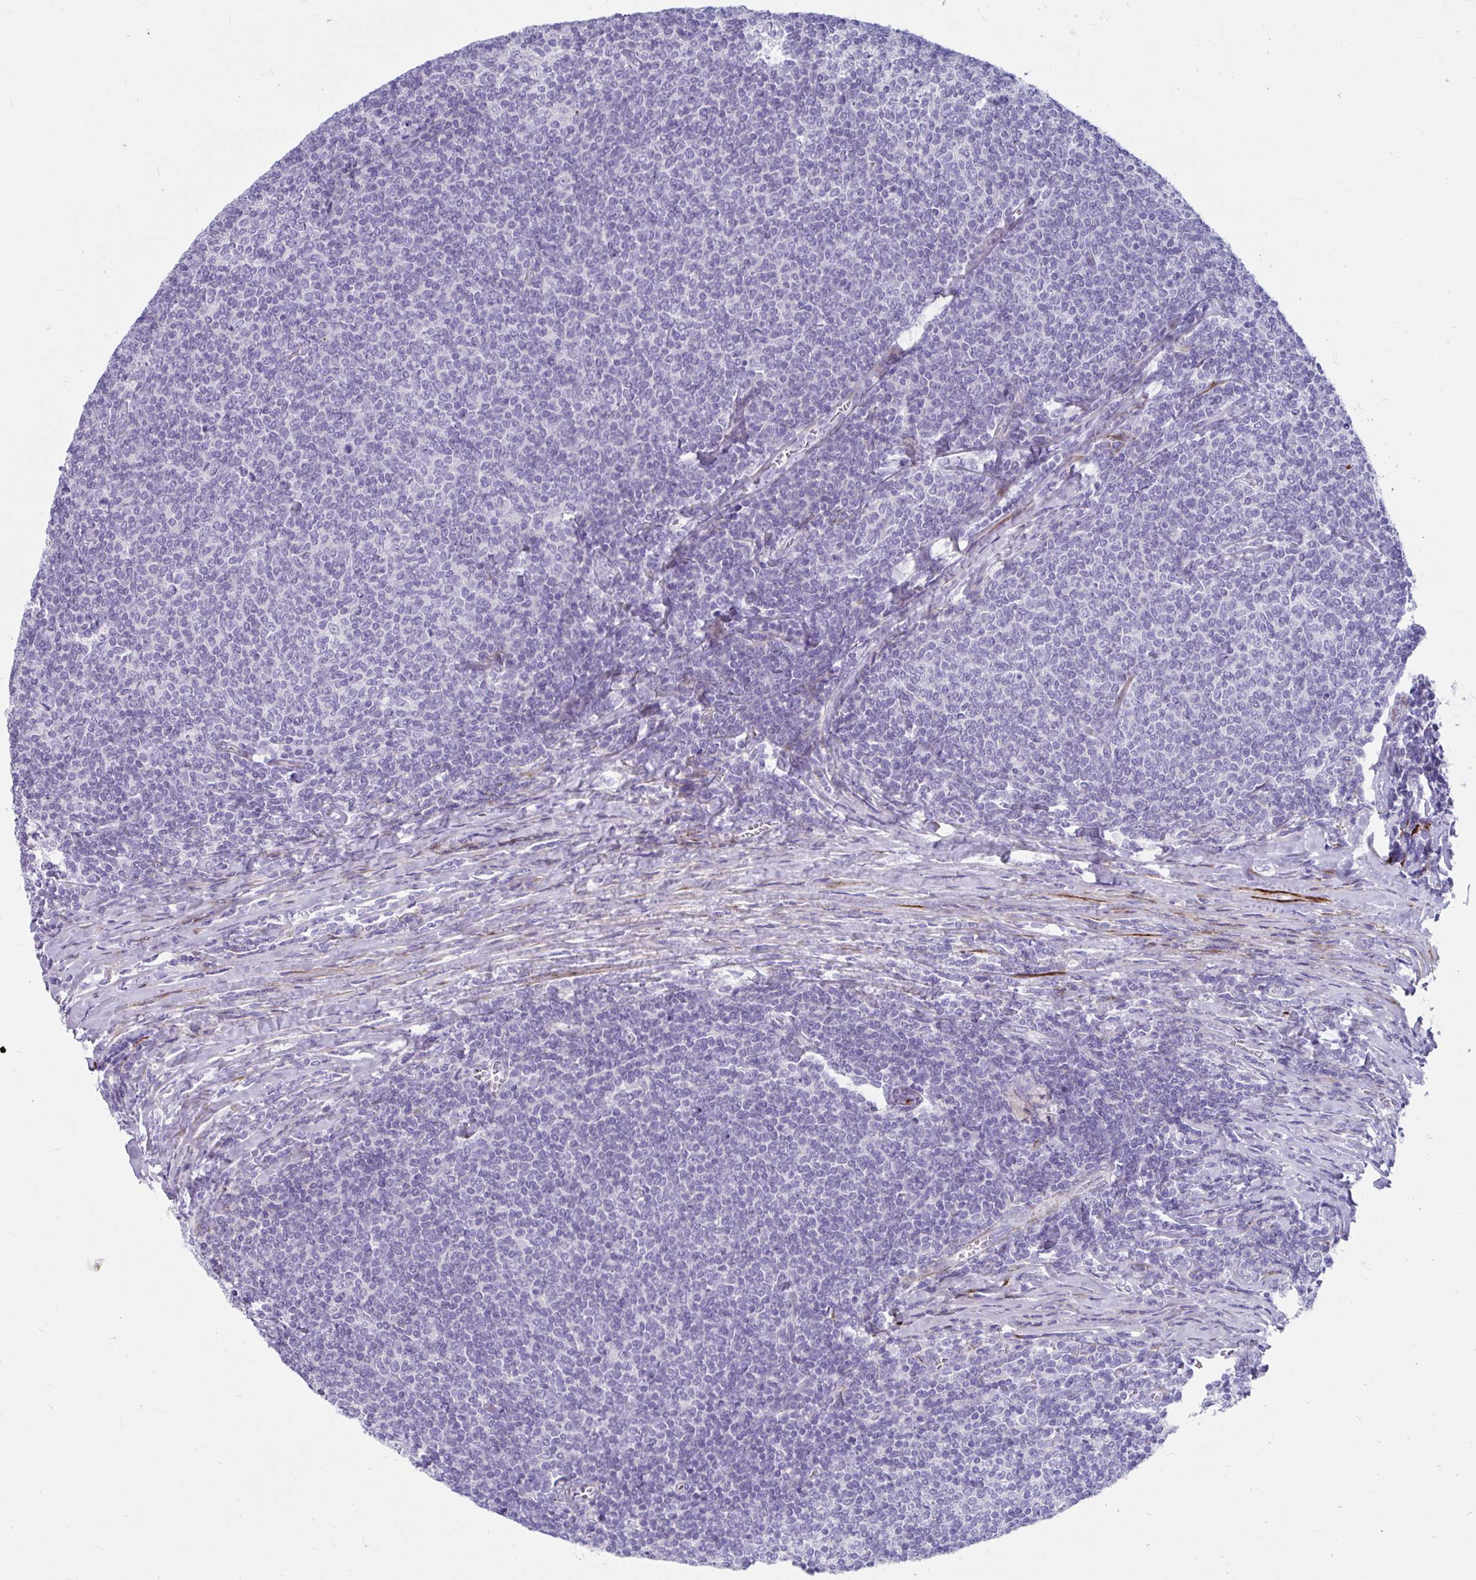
{"staining": {"intensity": "negative", "quantity": "none", "location": "none"}, "tissue": "lymphoma", "cell_type": "Tumor cells", "image_type": "cancer", "snomed": [{"axis": "morphology", "description": "Malignant lymphoma, non-Hodgkin's type, Low grade"}, {"axis": "topography", "description": "Lymph node"}], "caption": "Immunohistochemistry (IHC) of low-grade malignant lymphoma, non-Hodgkin's type demonstrates no expression in tumor cells.", "gene": "GRXCR2", "patient": {"sex": "male", "age": 52}}